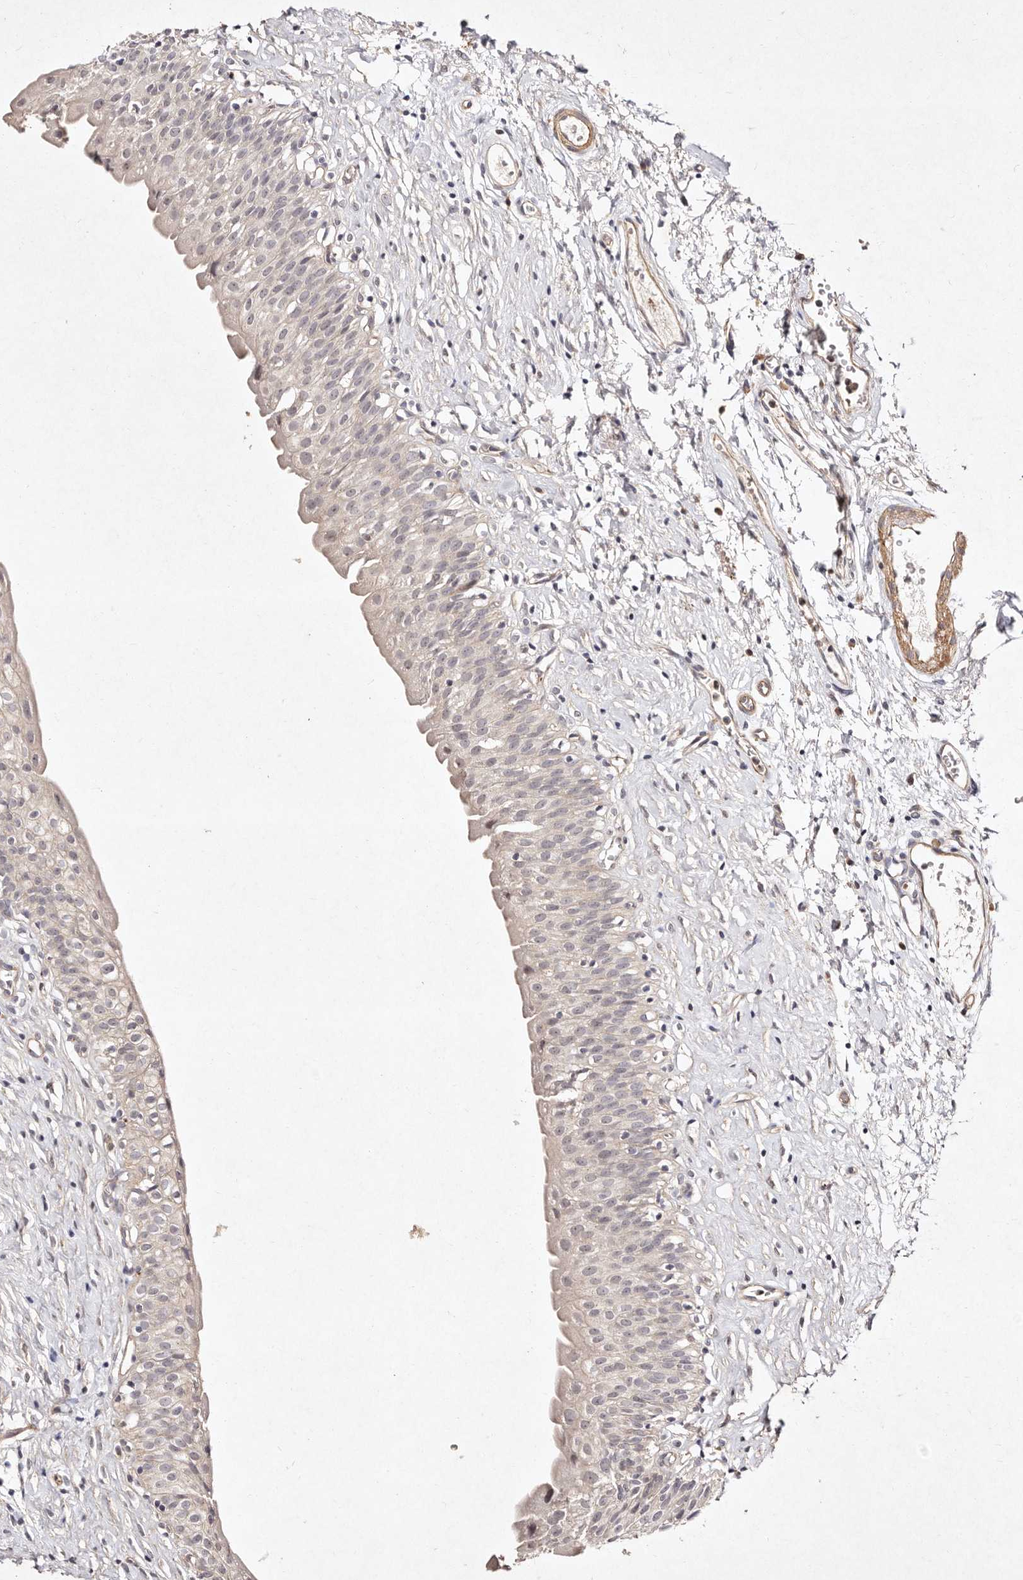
{"staining": {"intensity": "weak", "quantity": "<25%", "location": "cytoplasmic/membranous"}, "tissue": "urinary bladder", "cell_type": "Urothelial cells", "image_type": "normal", "snomed": [{"axis": "morphology", "description": "Normal tissue, NOS"}, {"axis": "topography", "description": "Urinary bladder"}], "caption": "Immunohistochemistry histopathology image of normal urinary bladder stained for a protein (brown), which reveals no positivity in urothelial cells. (DAB (3,3'-diaminobenzidine) immunohistochemistry (IHC) with hematoxylin counter stain).", "gene": "MTMR11", "patient": {"sex": "male", "age": 51}}